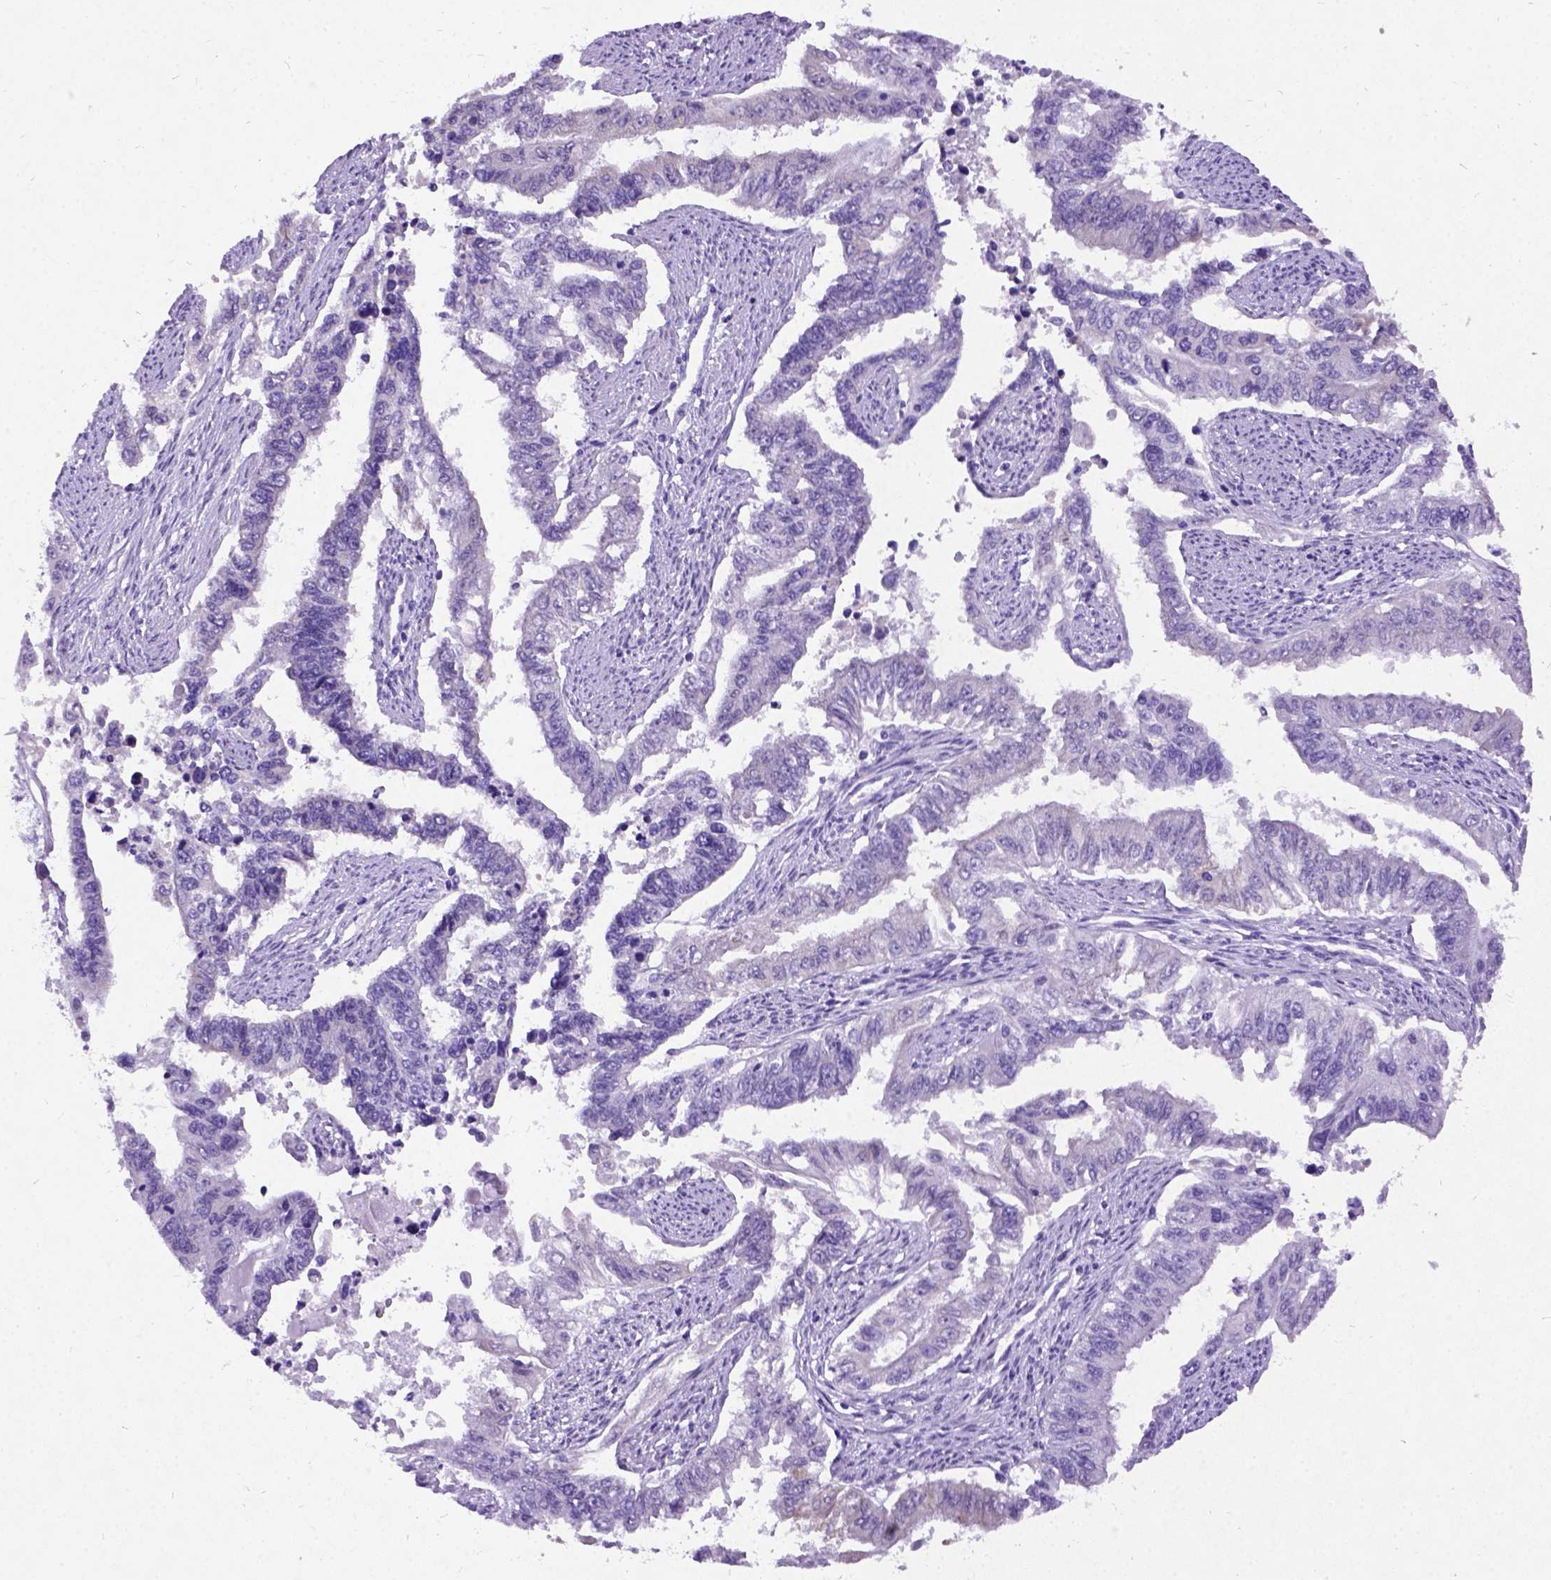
{"staining": {"intensity": "weak", "quantity": "<25%", "location": "cytoplasmic/membranous"}, "tissue": "endometrial cancer", "cell_type": "Tumor cells", "image_type": "cancer", "snomed": [{"axis": "morphology", "description": "Adenocarcinoma, NOS"}, {"axis": "topography", "description": "Uterus"}], "caption": "Tumor cells are negative for brown protein staining in adenocarcinoma (endometrial).", "gene": "NEUROD4", "patient": {"sex": "female", "age": 59}}